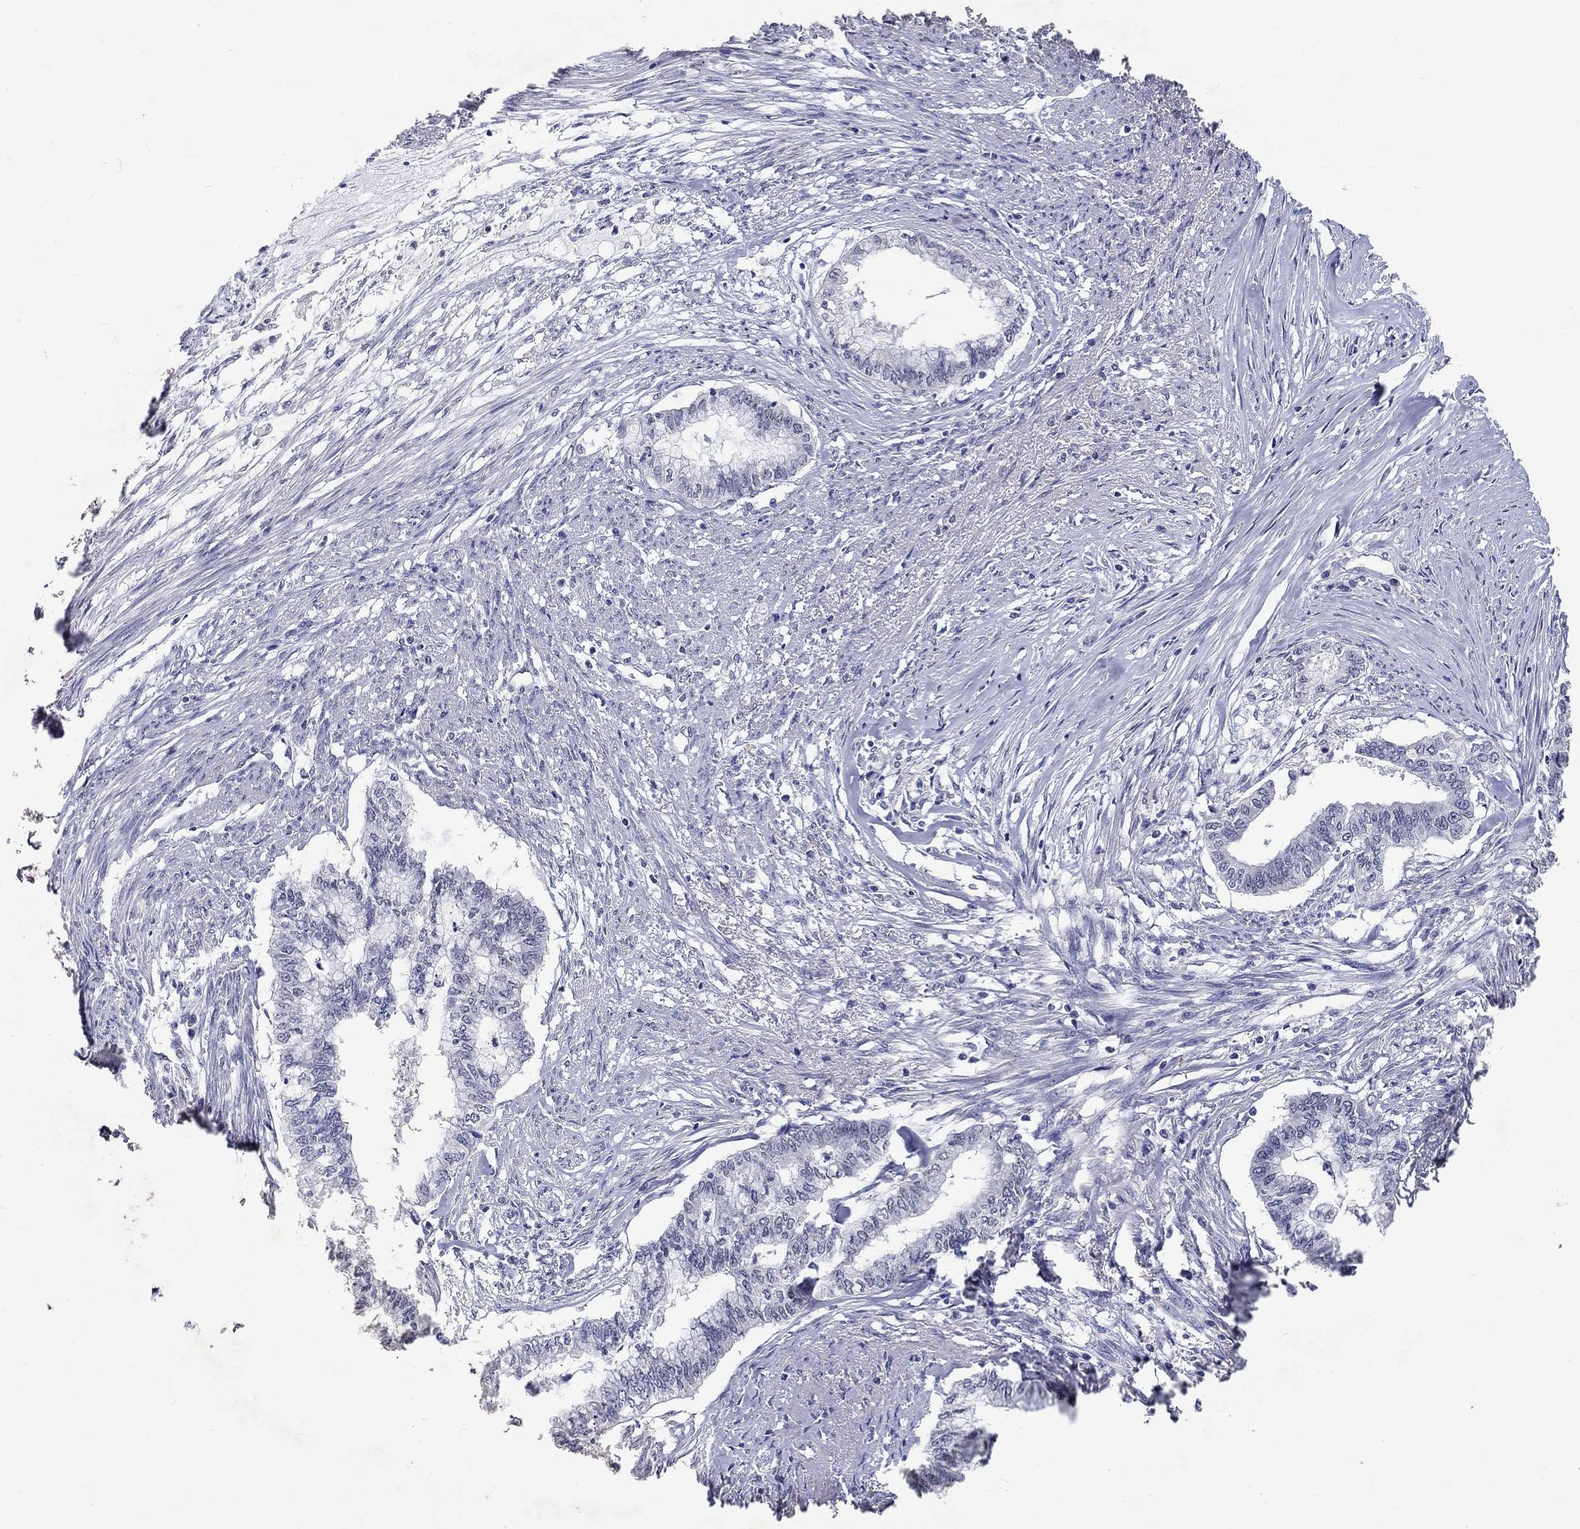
{"staining": {"intensity": "negative", "quantity": "none", "location": "none"}, "tissue": "endometrial cancer", "cell_type": "Tumor cells", "image_type": "cancer", "snomed": [{"axis": "morphology", "description": "Adenocarcinoma, NOS"}, {"axis": "topography", "description": "Endometrium"}], "caption": "There is no significant staining in tumor cells of adenocarcinoma (endometrial).", "gene": "GRIN1", "patient": {"sex": "female", "age": 79}}